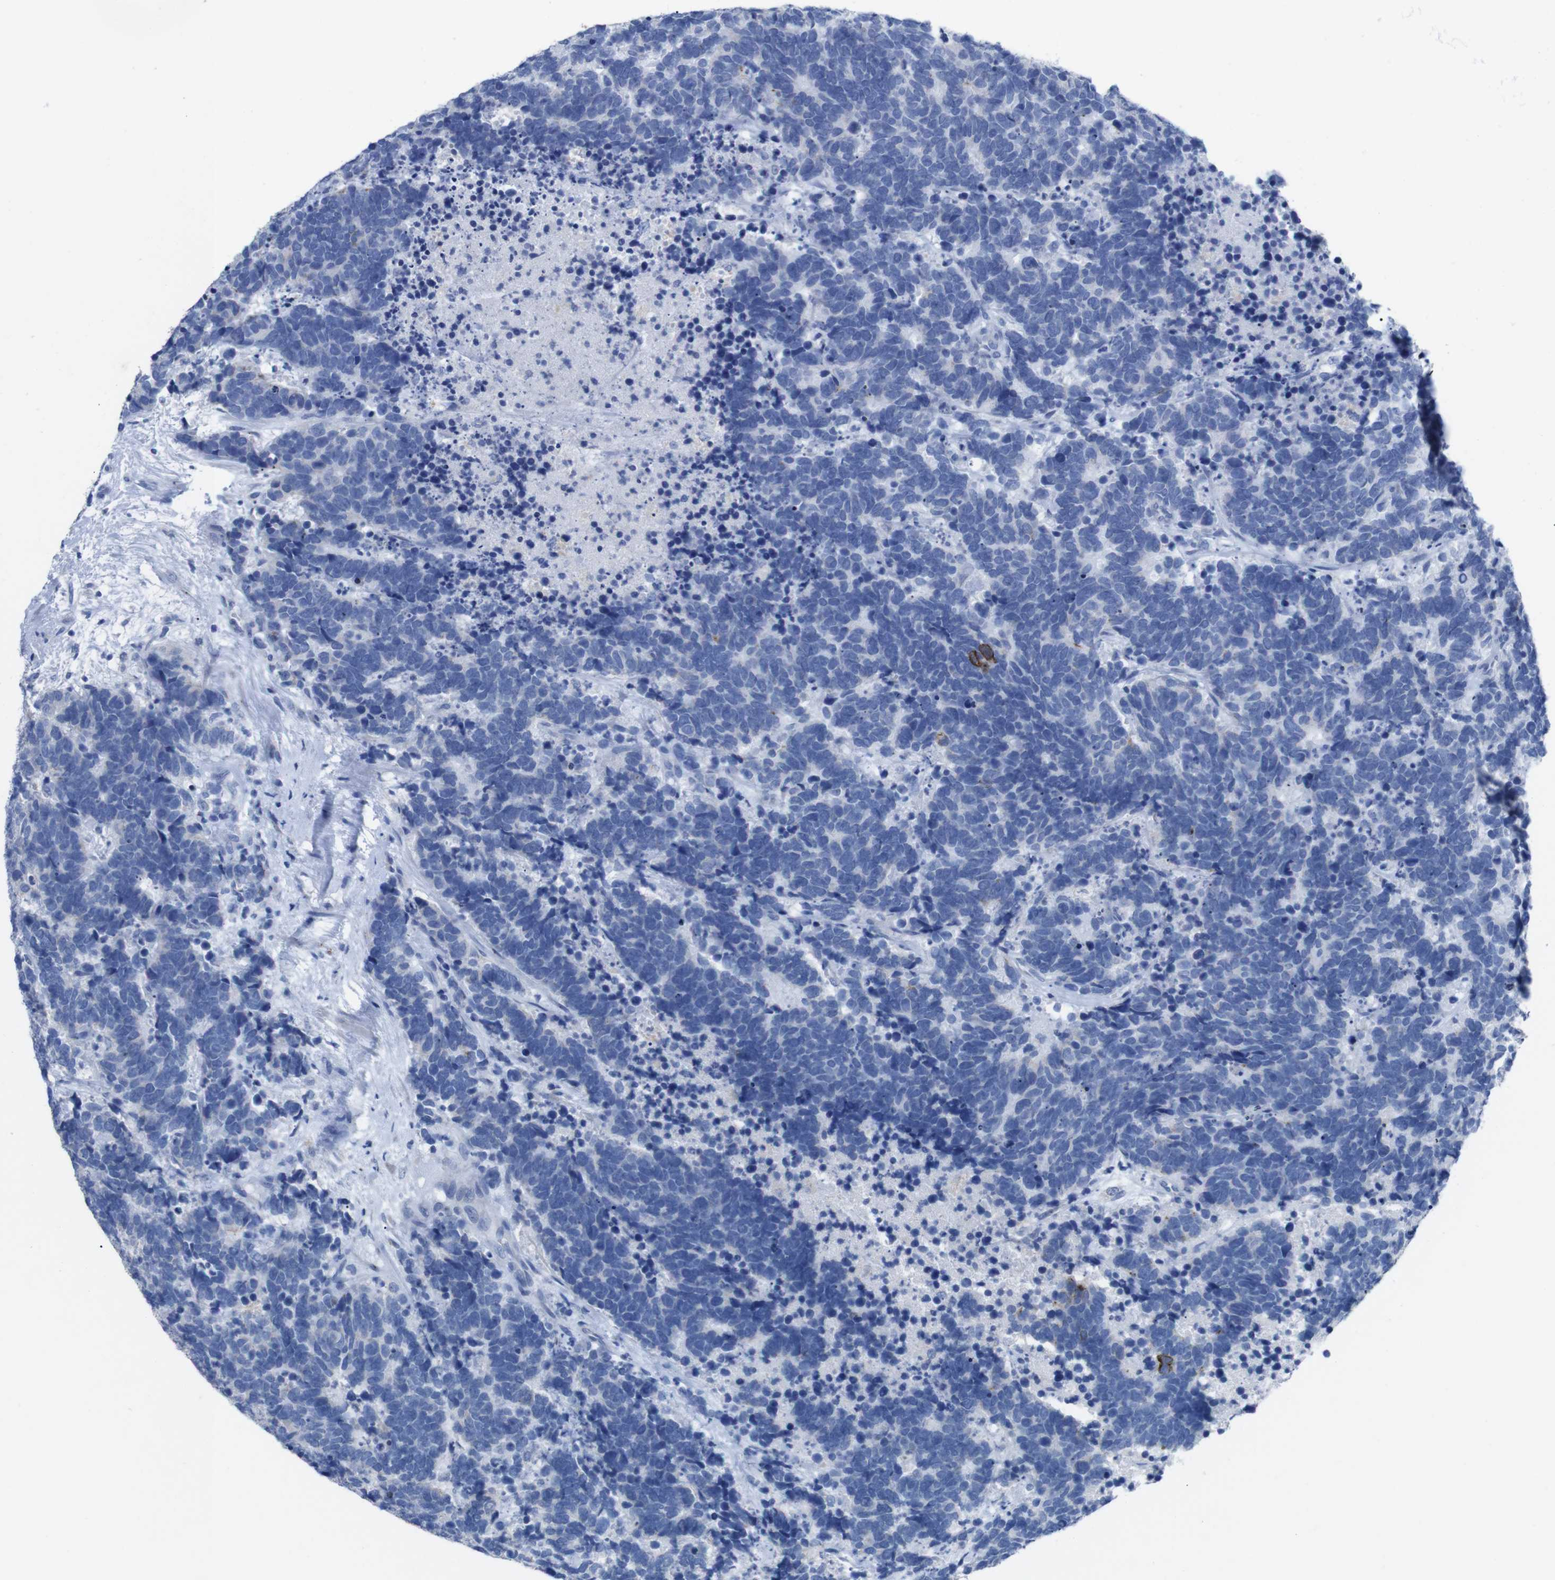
{"staining": {"intensity": "negative", "quantity": "none", "location": "none"}, "tissue": "carcinoid", "cell_type": "Tumor cells", "image_type": "cancer", "snomed": [{"axis": "morphology", "description": "Carcinoma, NOS"}, {"axis": "morphology", "description": "Carcinoid, malignant, NOS"}, {"axis": "topography", "description": "Urinary bladder"}], "caption": "There is no significant positivity in tumor cells of carcinoid.", "gene": "GJB2", "patient": {"sex": "male", "age": 57}}